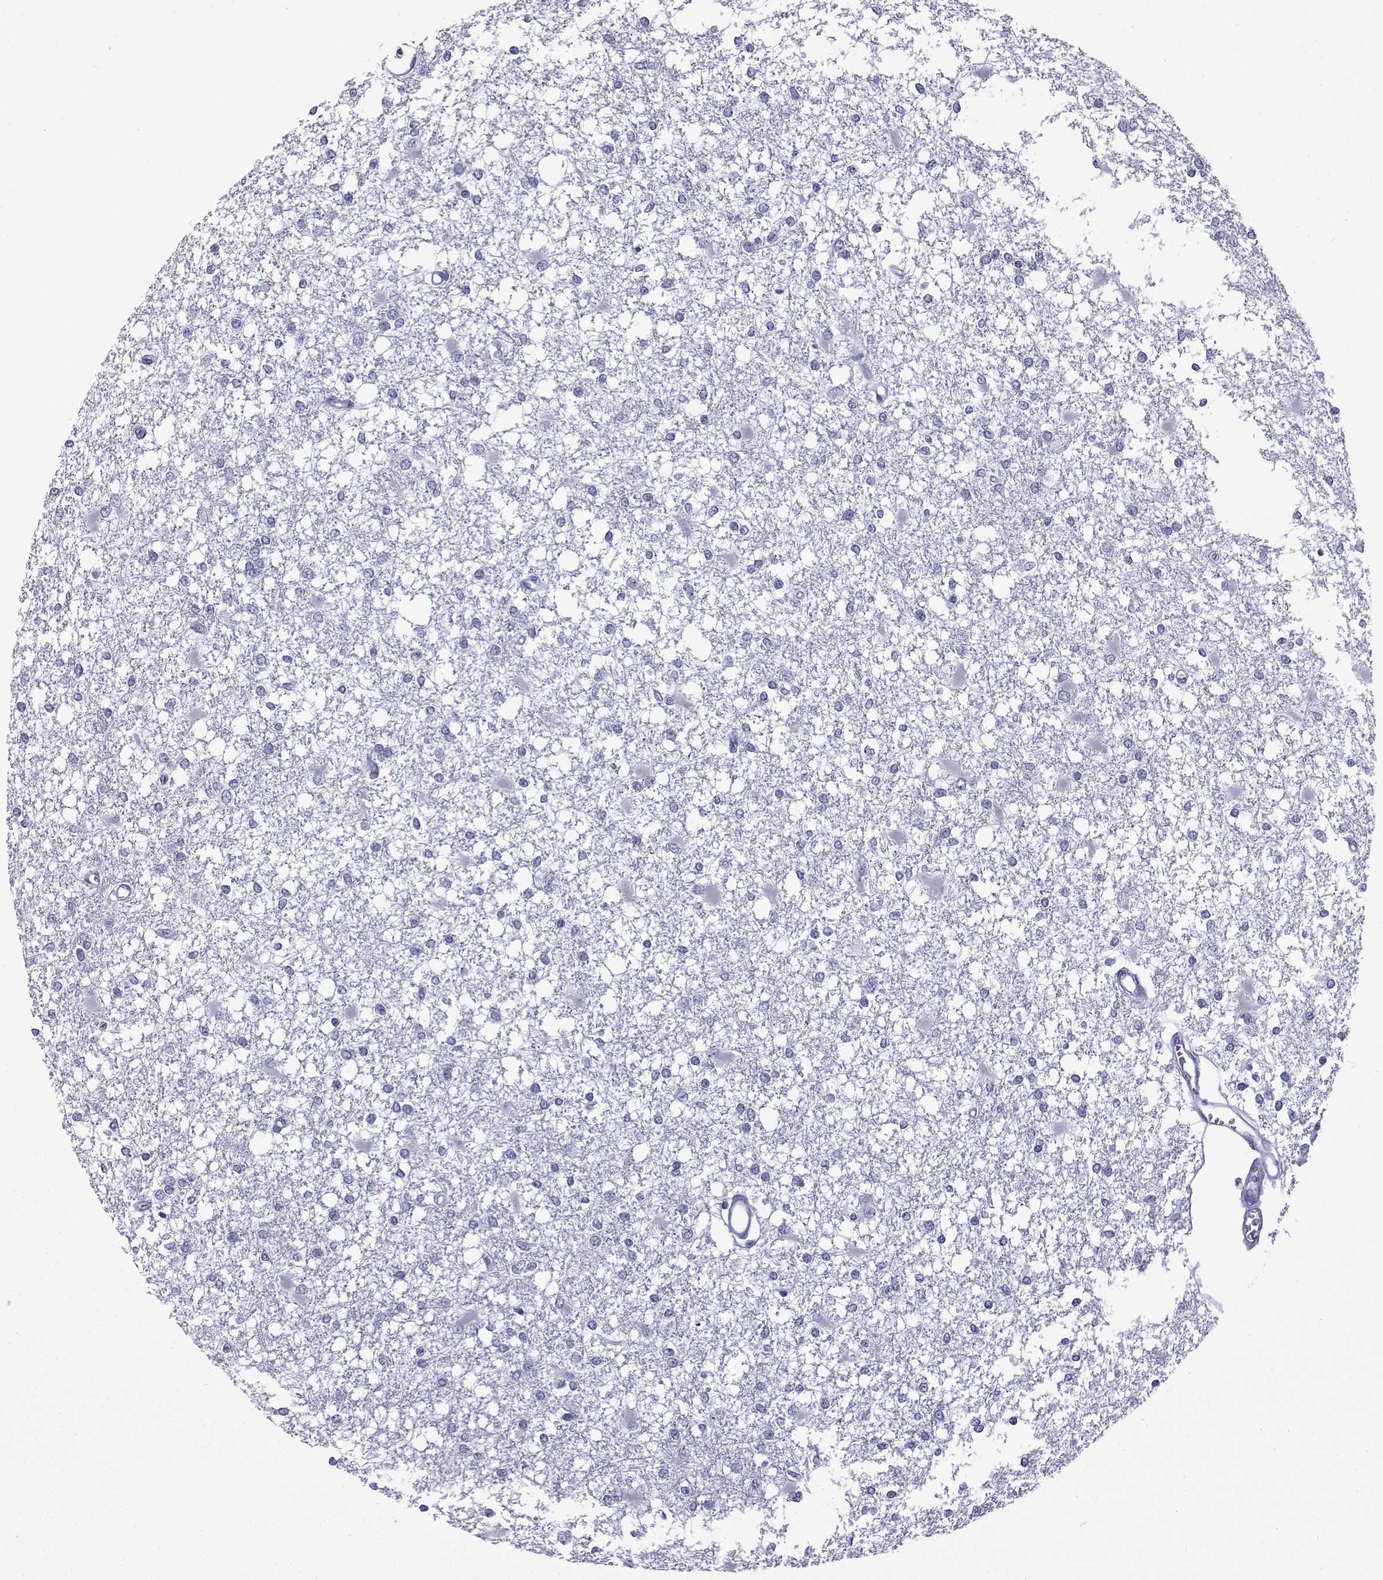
{"staining": {"intensity": "negative", "quantity": "none", "location": "none"}, "tissue": "glioma", "cell_type": "Tumor cells", "image_type": "cancer", "snomed": [{"axis": "morphology", "description": "Glioma, malignant, High grade"}, {"axis": "topography", "description": "Cerebral cortex"}], "caption": "A histopathology image of glioma stained for a protein shows no brown staining in tumor cells. (IHC, brightfield microscopy, high magnification).", "gene": "ACTL7A", "patient": {"sex": "male", "age": 79}}